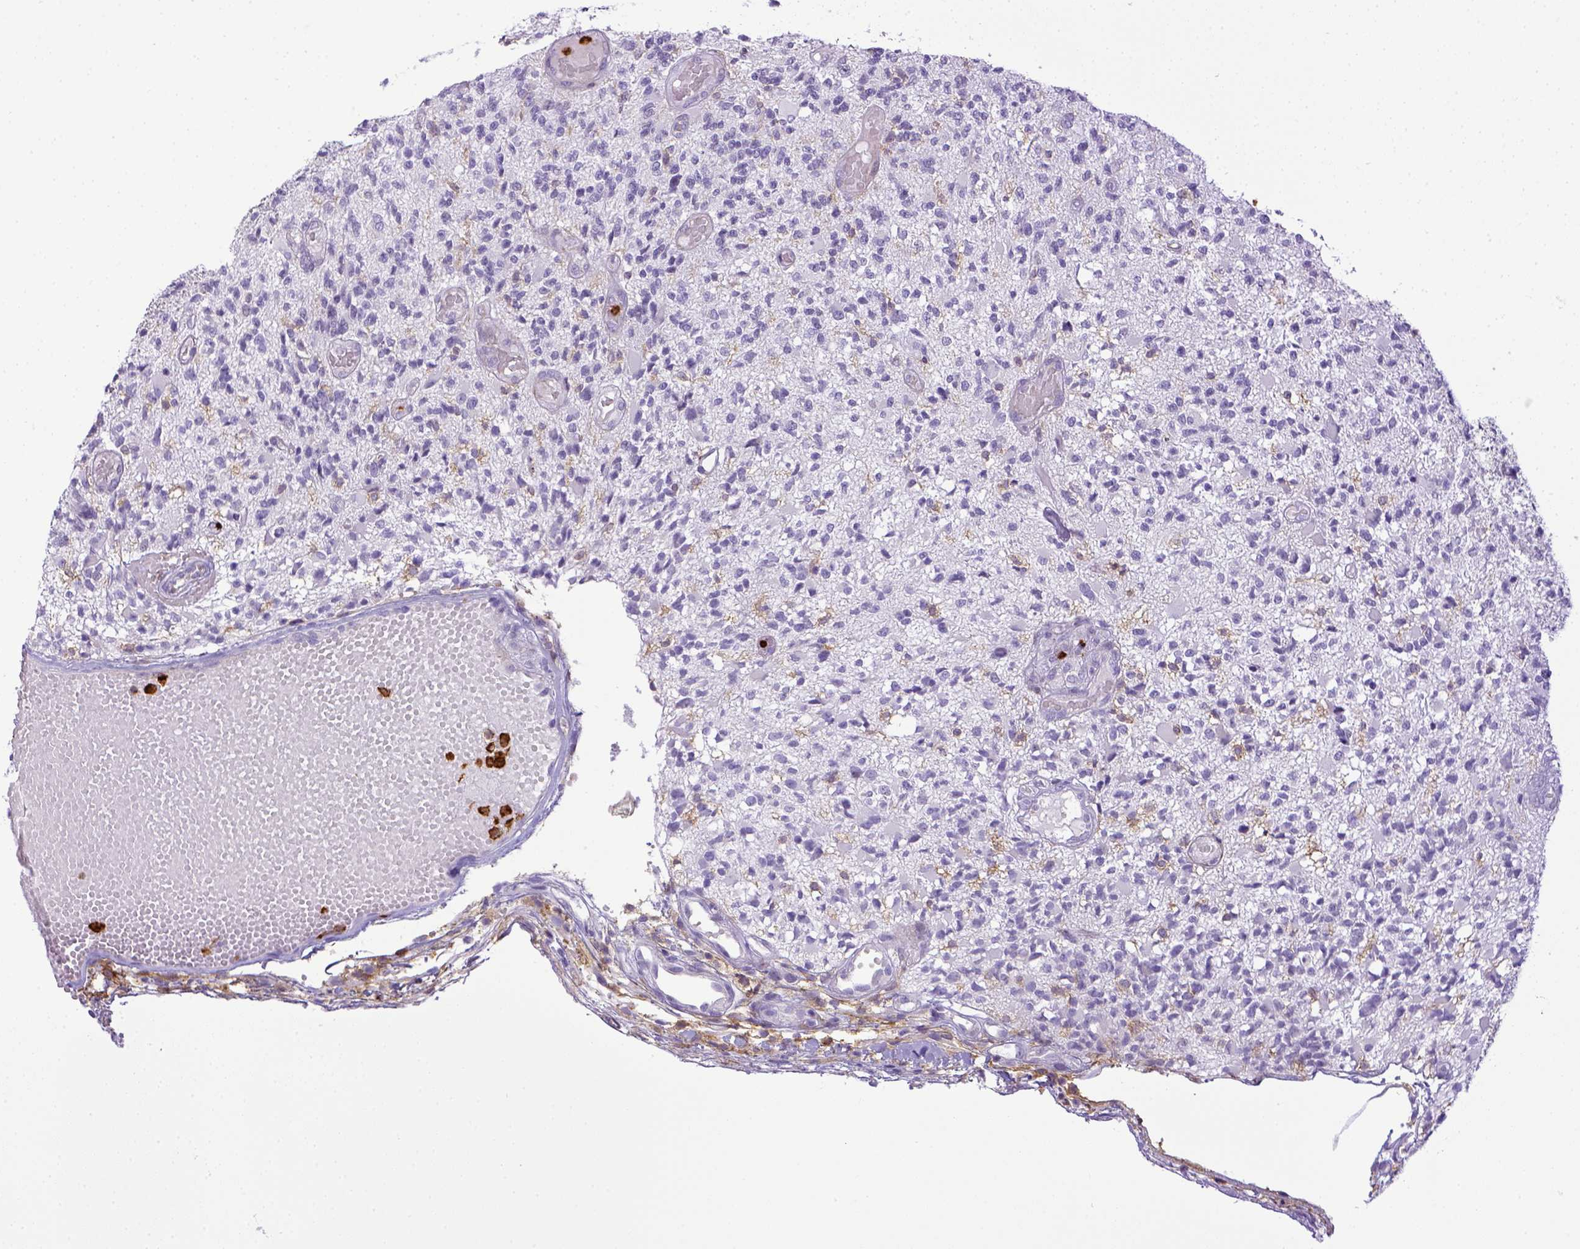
{"staining": {"intensity": "negative", "quantity": "none", "location": "none"}, "tissue": "glioma", "cell_type": "Tumor cells", "image_type": "cancer", "snomed": [{"axis": "morphology", "description": "Glioma, malignant, High grade"}, {"axis": "topography", "description": "Brain"}], "caption": "The micrograph reveals no staining of tumor cells in malignant high-grade glioma. (DAB (3,3'-diaminobenzidine) immunohistochemistry (IHC) visualized using brightfield microscopy, high magnification).", "gene": "ITGAM", "patient": {"sex": "female", "age": 63}}